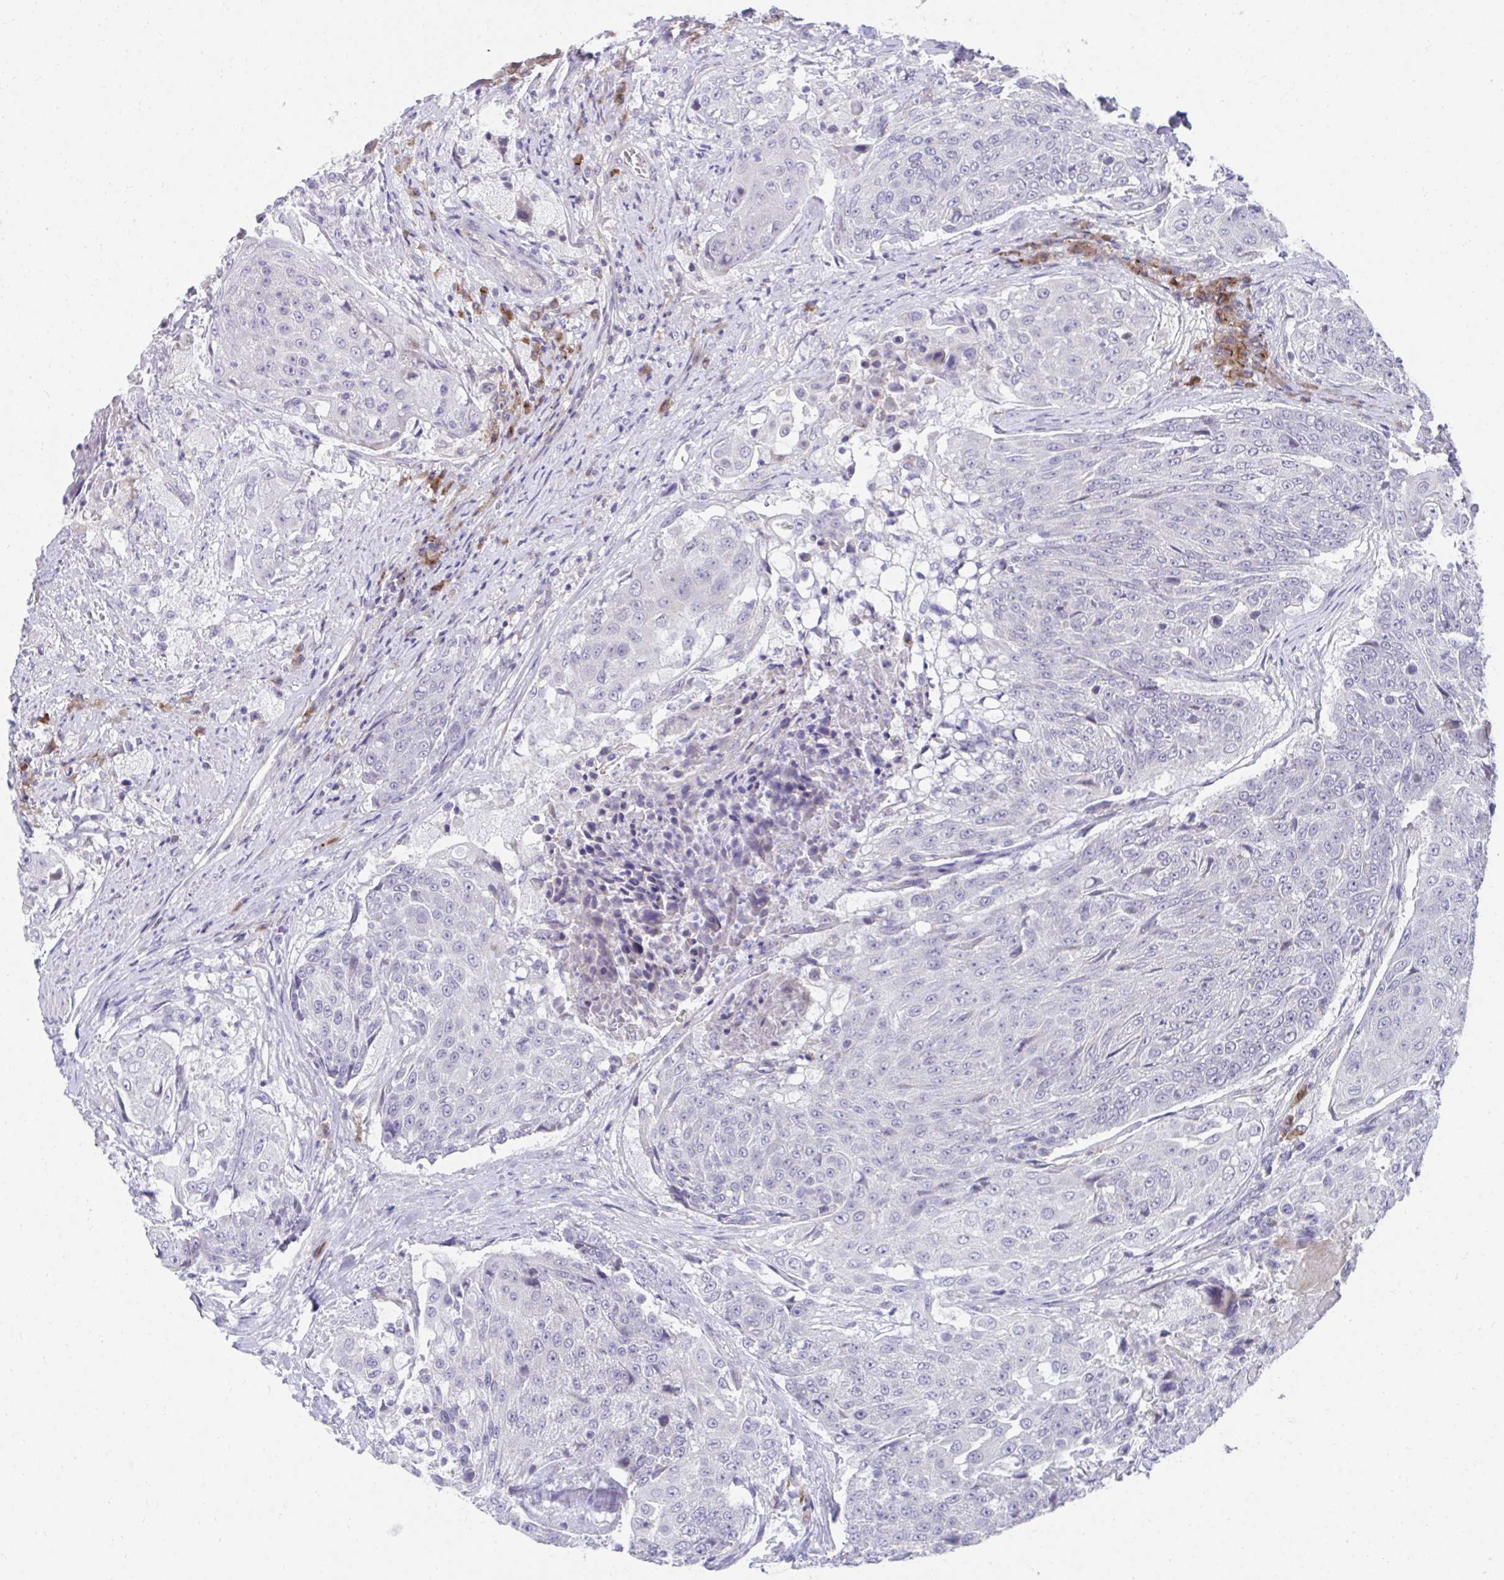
{"staining": {"intensity": "negative", "quantity": "none", "location": "none"}, "tissue": "urothelial cancer", "cell_type": "Tumor cells", "image_type": "cancer", "snomed": [{"axis": "morphology", "description": "Urothelial carcinoma, High grade"}, {"axis": "topography", "description": "Urinary bladder"}], "caption": "High power microscopy photomicrograph of an immunohistochemistry (IHC) photomicrograph of high-grade urothelial carcinoma, revealing no significant expression in tumor cells. (Stains: DAB (3,3'-diaminobenzidine) immunohistochemistry (IHC) with hematoxylin counter stain, Microscopy: brightfield microscopy at high magnification).", "gene": "SLAMF7", "patient": {"sex": "female", "age": 63}}